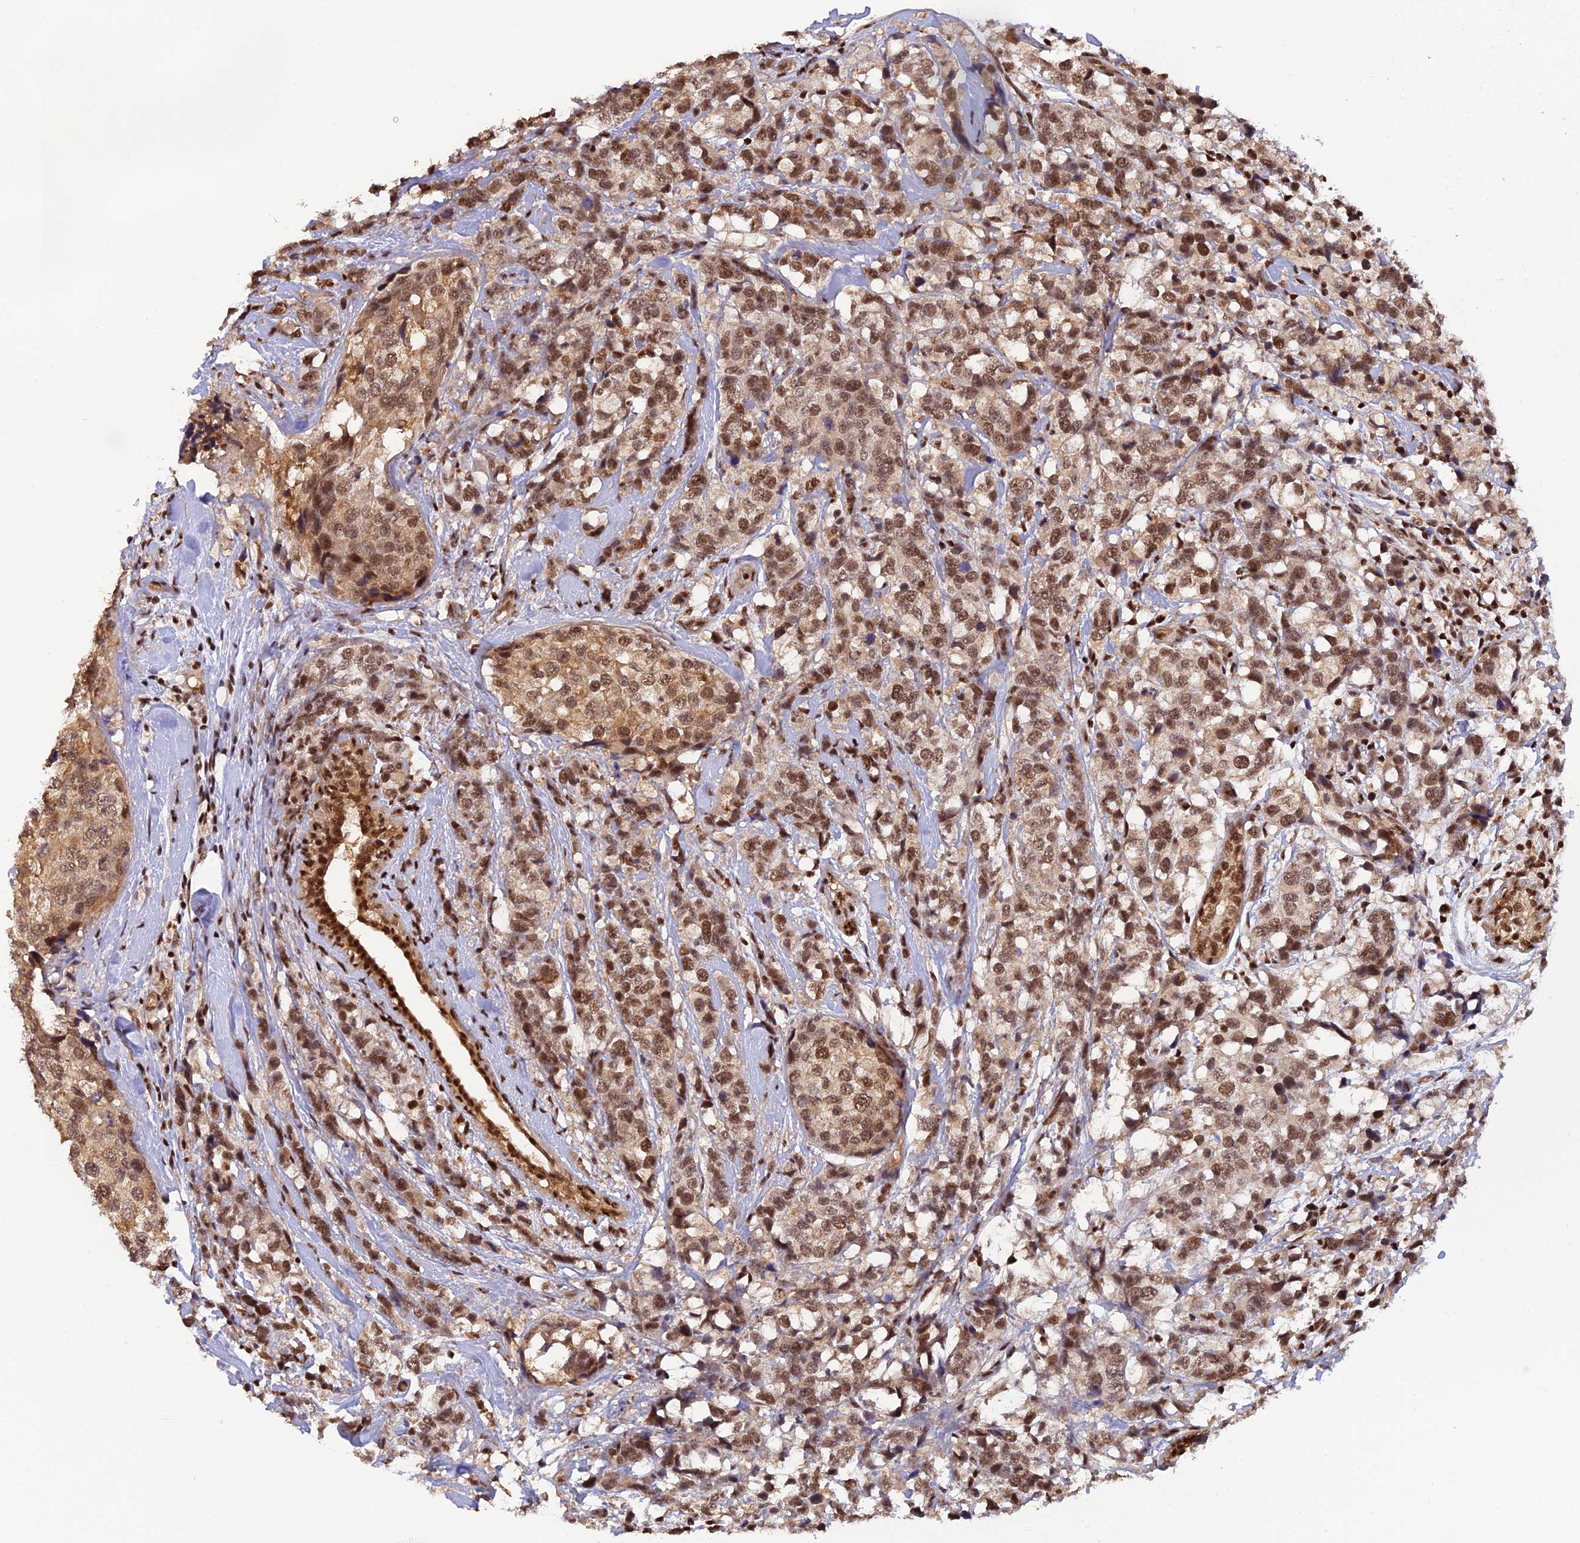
{"staining": {"intensity": "moderate", "quantity": ">75%", "location": "cytoplasmic/membranous,nuclear"}, "tissue": "breast cancer", "cell_type": "Tumor cells", "image_type": "cancer", "snomed": [{"axis": "morphology", "description": "Lobular carcinoma"}, {"axis": "topography", "description": "Breast"}], "caption": "DAB immunohistochemical staining of breast cancer demonstrates moderate cytoplasmic/membranous and nuclear protein expression in approximately >75% of tumor cells.", "gene": "THAP11", "patient": {"sex": "female", "age": 59}}